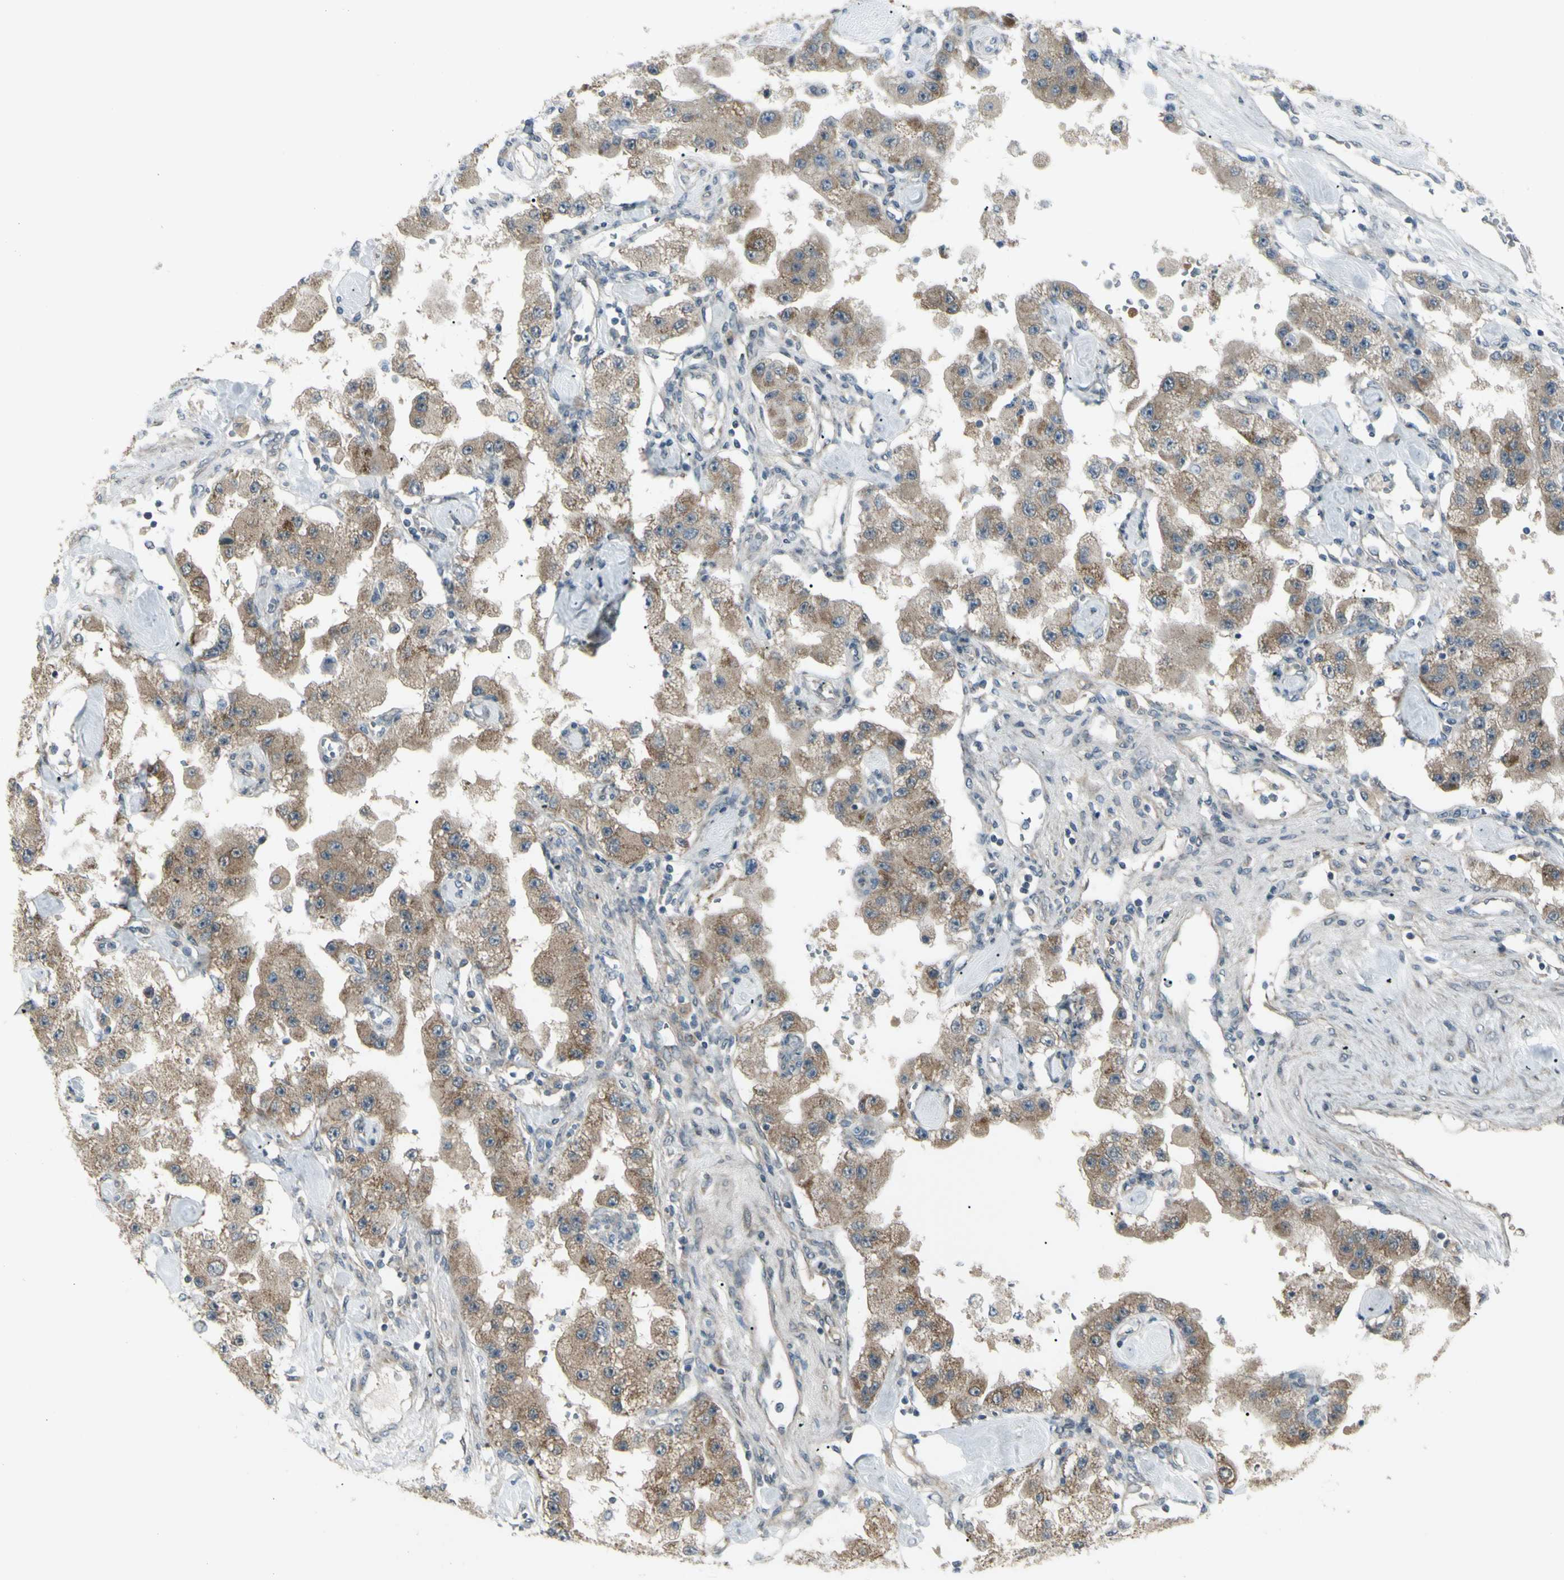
{"staining": {"intensity": "weak", "quantity": ">75%", "location": "cytoplasmic/membranous"}, "tissue": "carcinoid", "cell_type": "Tumor cells", "image_type": "cancer", "snomed": [{"axis": "morphology", "description": "Carcinoid, malignant, NOS"}, {"axis": "topography", "description": "Pancreas"}], "caption": "Protein expression analysis of malignant carcinoid reveals weak cytoplasmic/membranous expression in about >75% of tumor cells. (DAB (3,3'-diaminobenzidine) IHC with brightfield microscopy, high magnification).", "gene": "NAXD", "patient": {"sex": "male", "age": 41}}